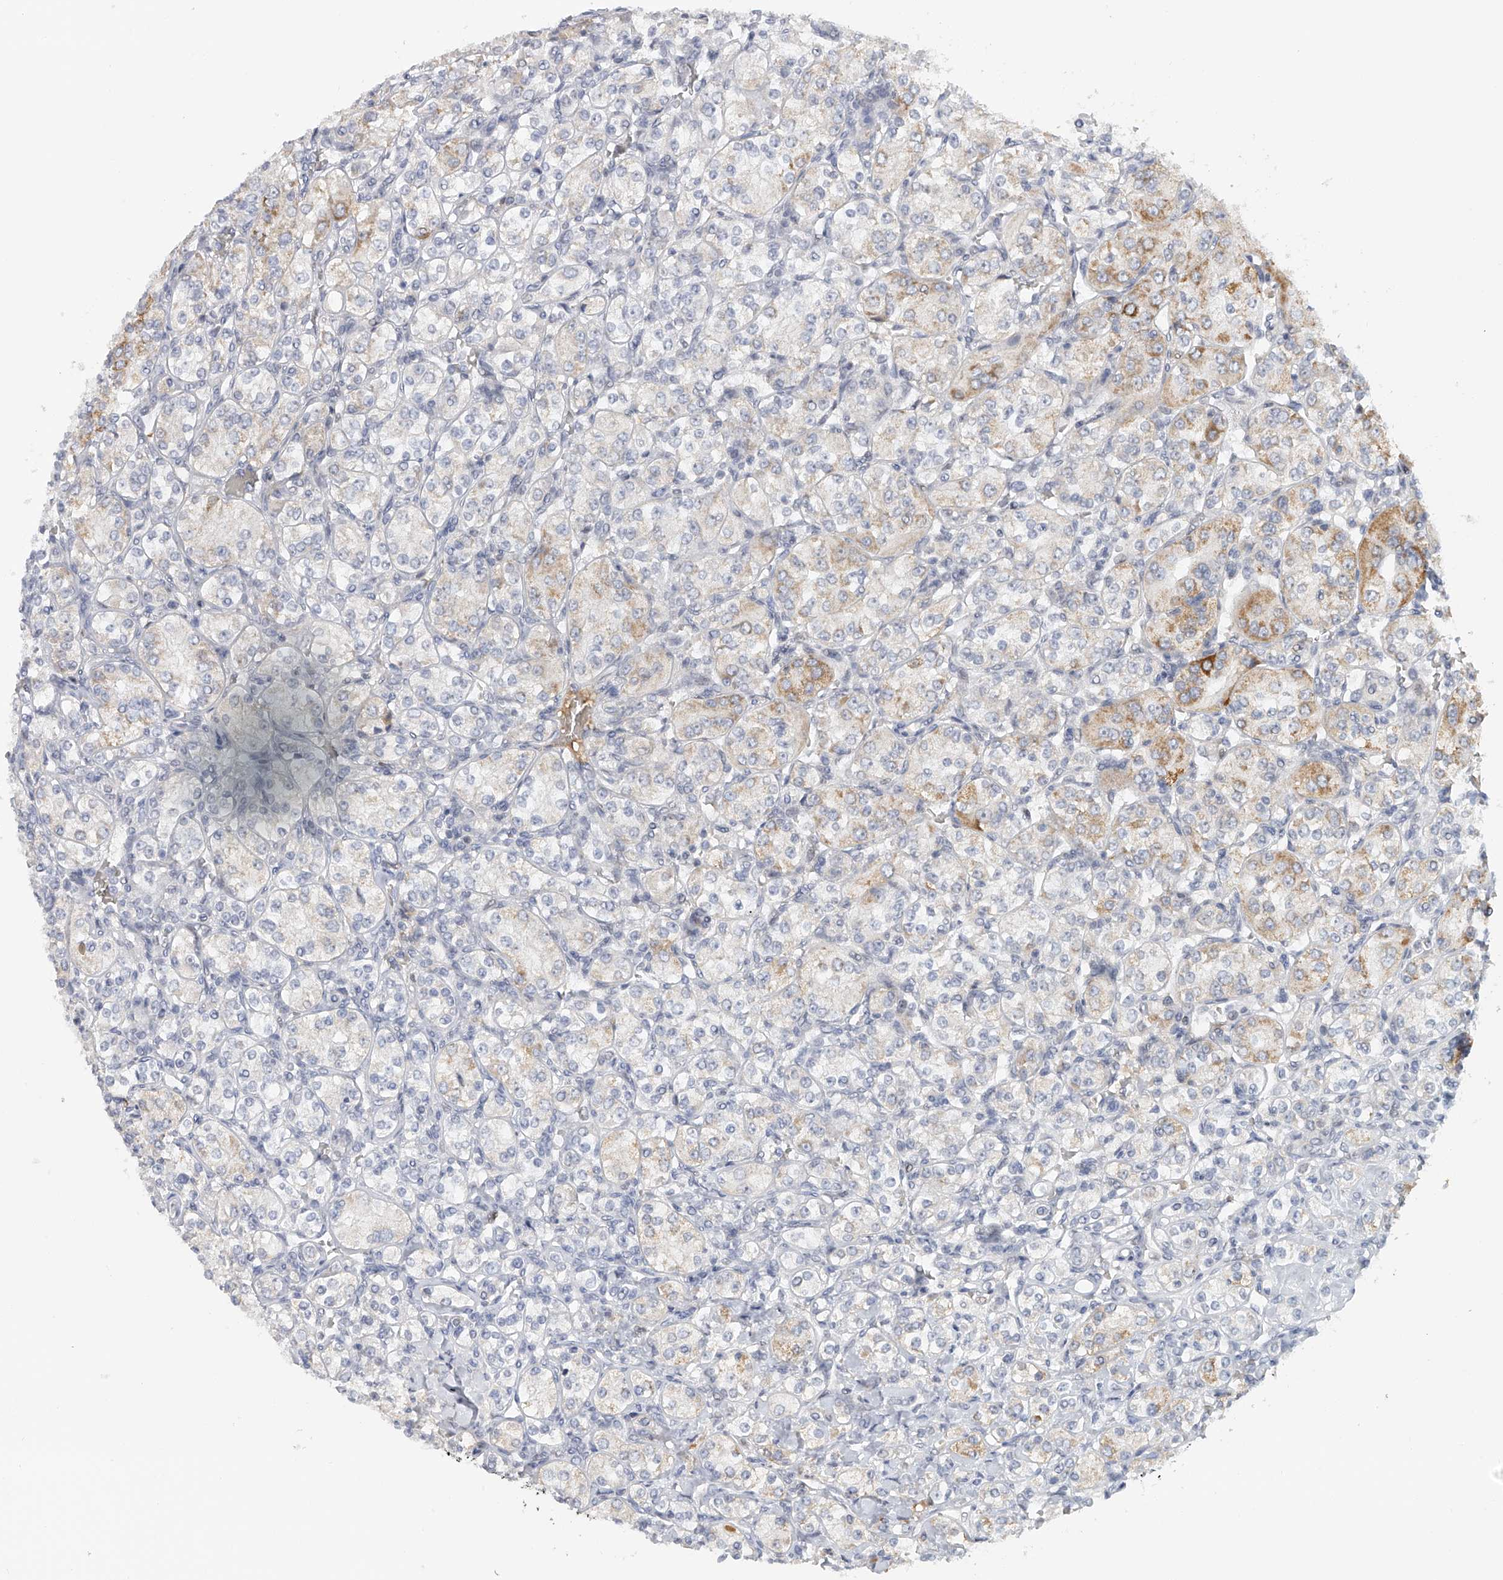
{"staining": {"intensity": "moderate", "quantity": "<25%", "location": "cytoplasmic/membranous"}, "tissue": "renal cancer", "cell_type": "Tumor cells", "image_type": "cancer", "snomed": [{"axis": "morphology", "description": "Adenocarcinoma, NOS"}, {"axis": "topography", "description": "Kidney"}], "caption": "This photomicrograph shows immunohistochemistry (IHC) staining of renal cancer, with low moderate cytoplasmic/membranous expression in approximately <25% of tumor cells.", "gene": "DDX43", "patient": {"sex": "male", "age": 77}}